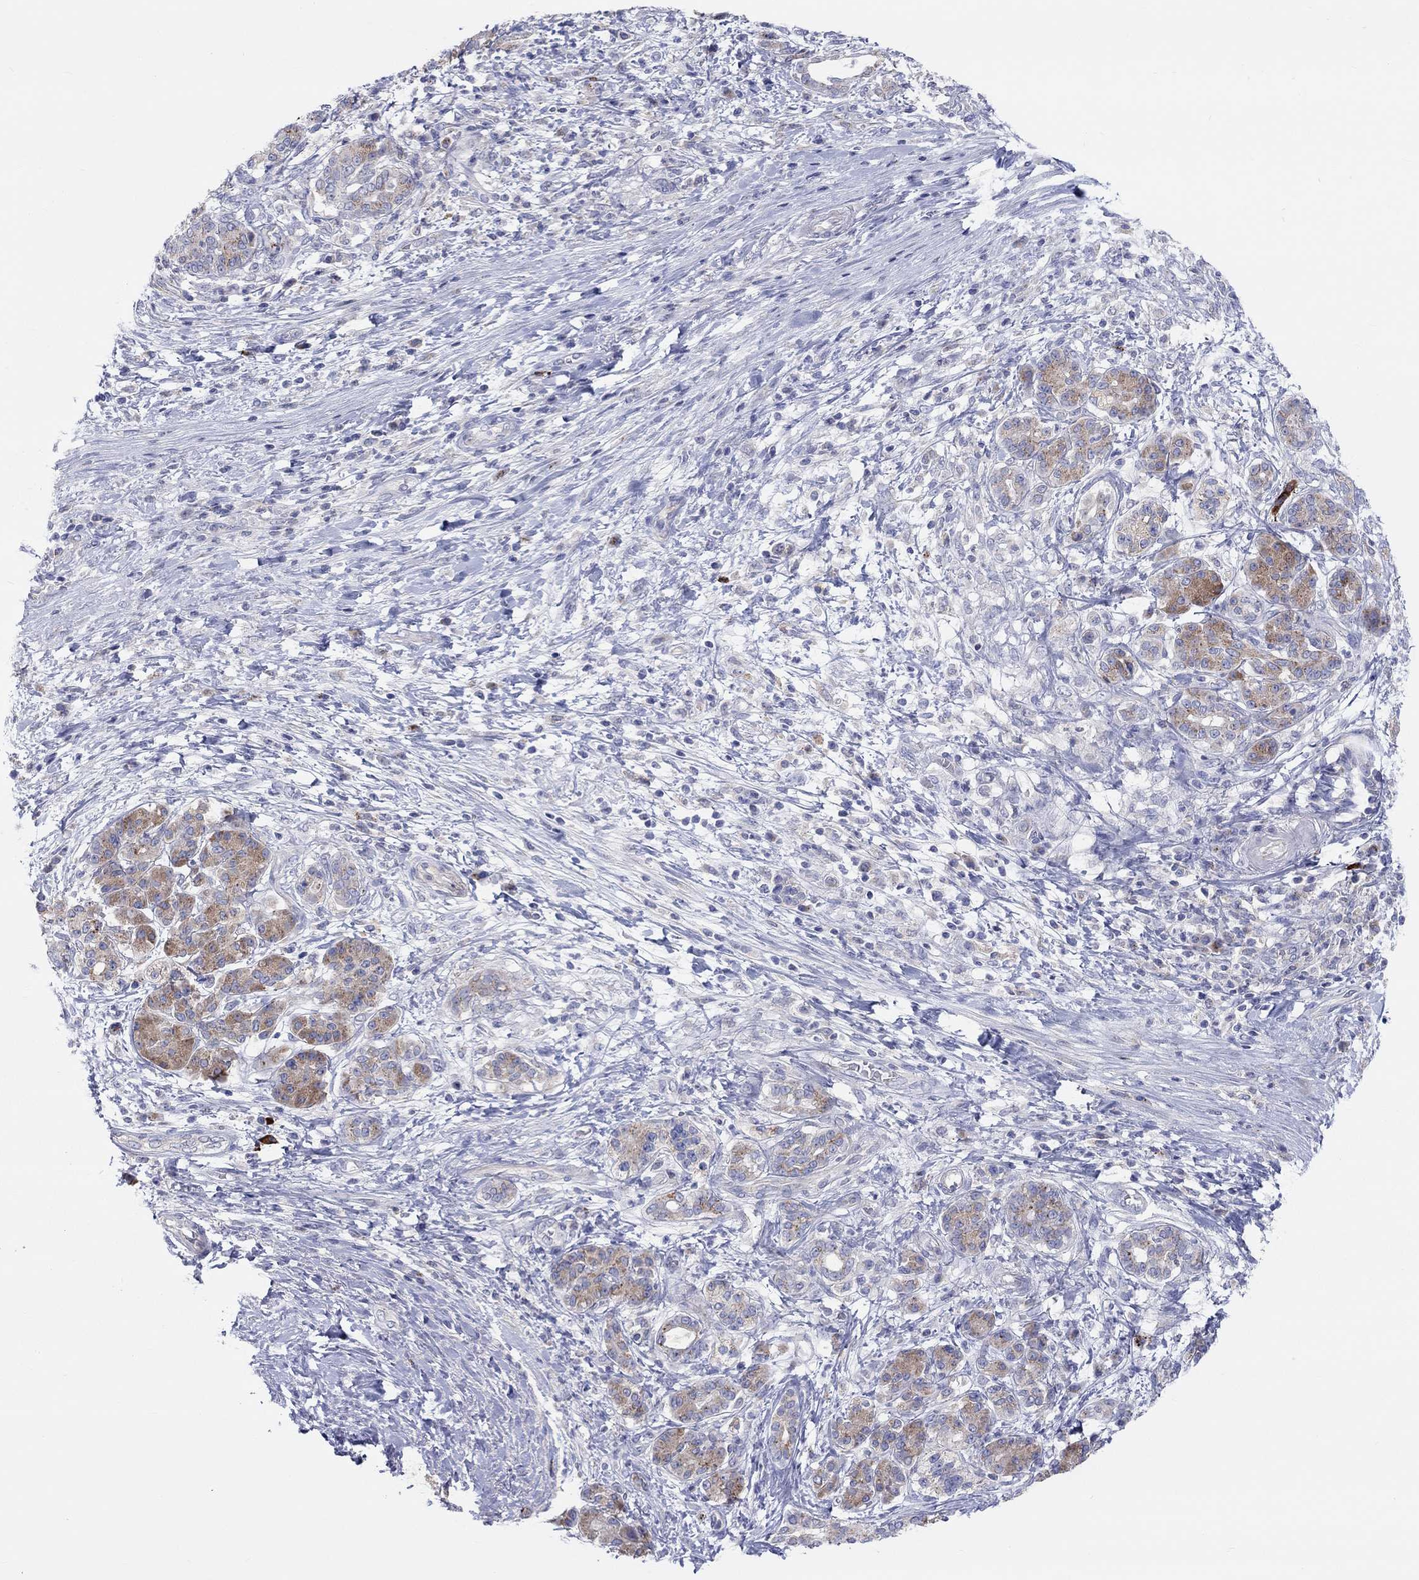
{"staining": {"intensity": "moderate", "quantity": ">75%", "location": "cytoplasmic/membranous"}, "tissue": "pancreatic cancer", "cell_type": "Tumor cells", "image_type": "cancer", "snomed": [{"axis": "morphology", "description": "Adenocarcinoma, NOS"}, {"axis": "topography", "description": "Pancreas"}], "caption": "About >75% of tumor cells in pancreatic cancer (adenocarcinoma) exhibit moderate cytoplasmic/membranous protein expression as visualized by brown immunohistochemical staining.", "gene": "BCO2", "patient": {"sex": "female", "age": 73}}